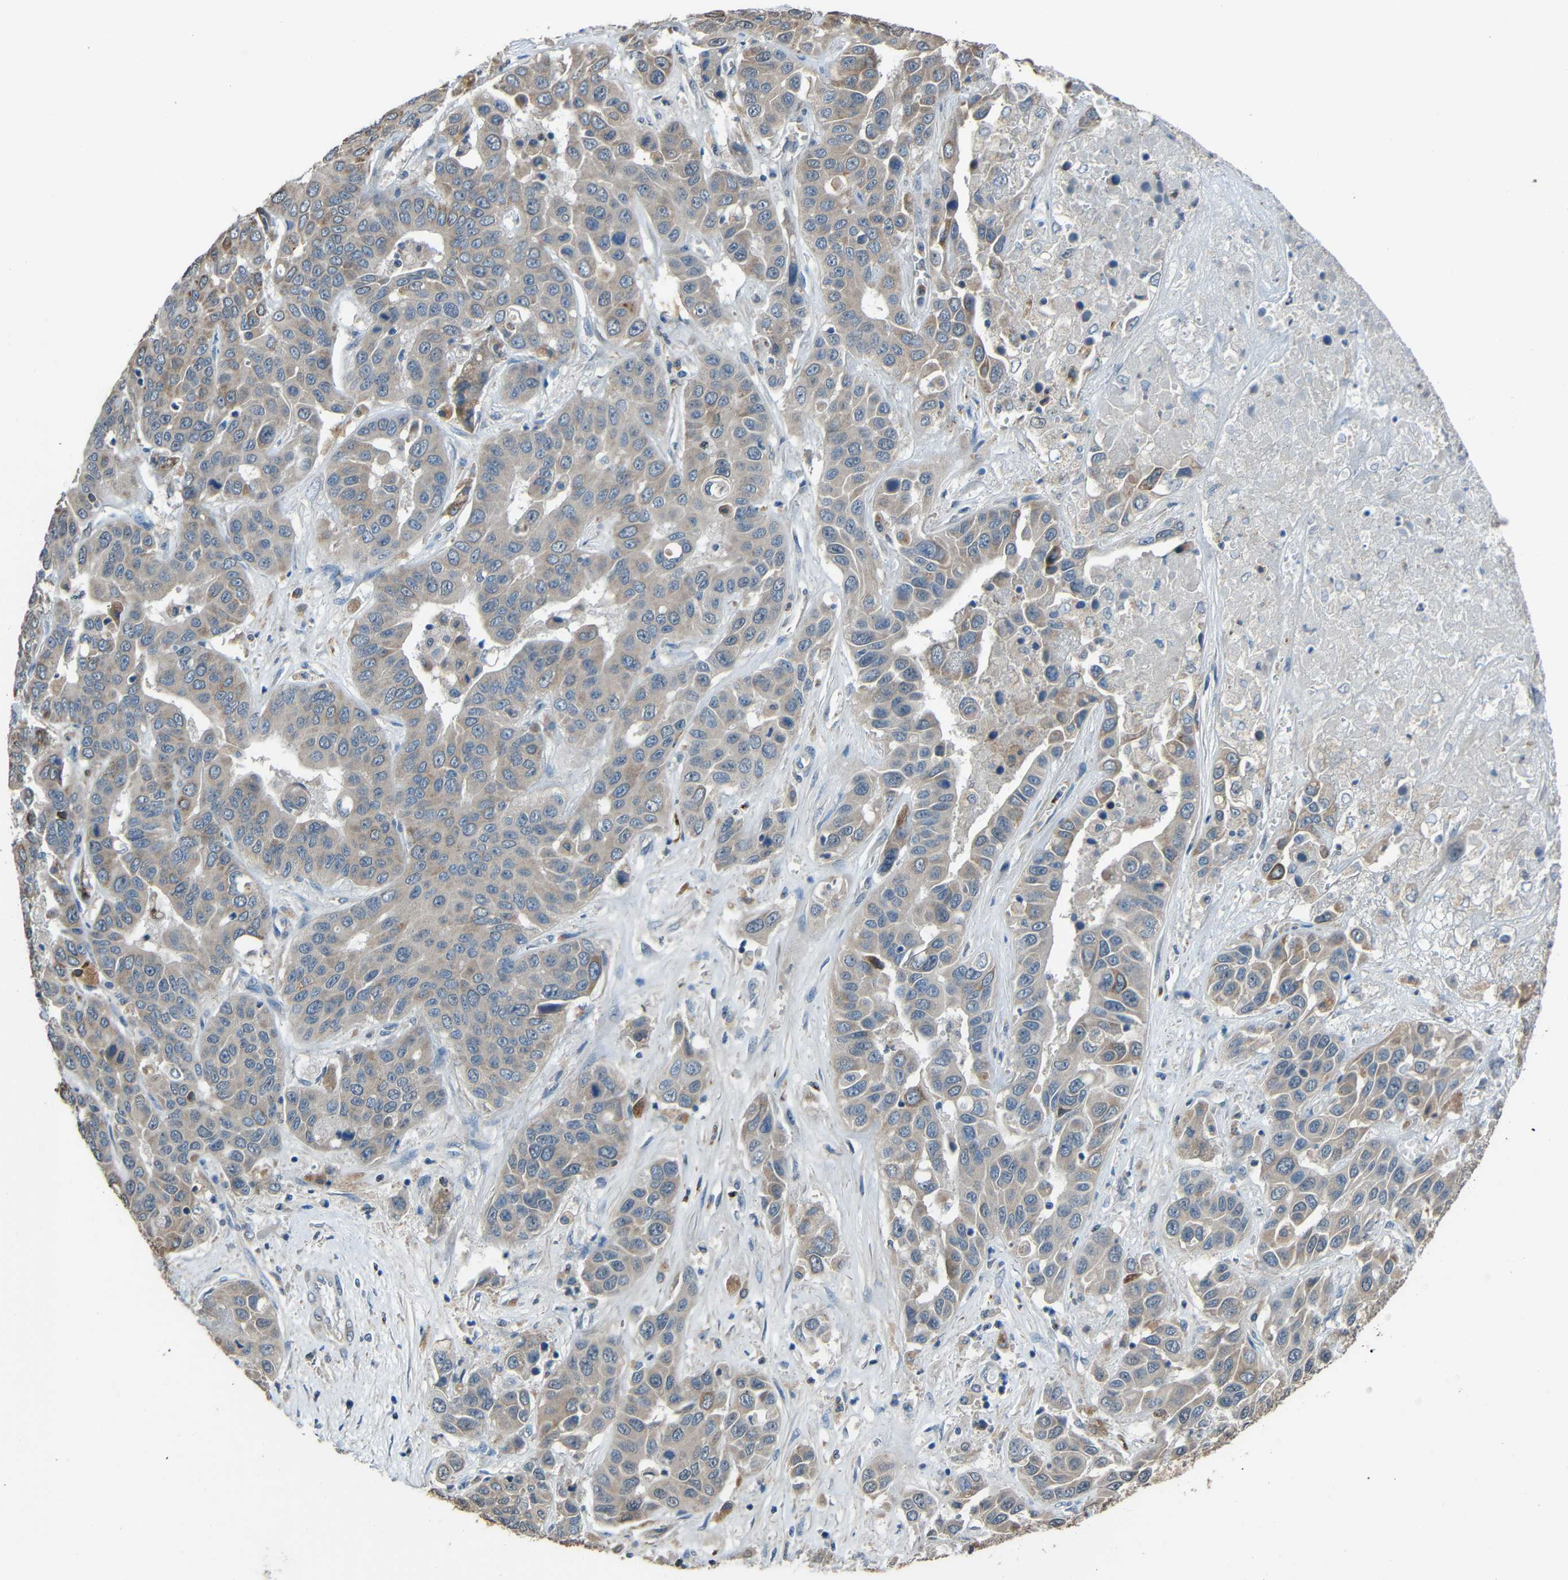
{"staining": {"intensity": "negative", "quantity": "none", "location": "none"}, "tissue": "liver cancer", "cell_type": "Tumor cells", "image_type": "cancer", "snomed": [{"axis": "morphology", "description": "Cholangiocarcinoma"}, {"axis": "topography", "description": "Liver"}], "caption": "IHC of liver cancer (cholangiocarcinoma) shows no staining in tumor cells. (DAB IHC with hematoxylin counter stain).", "gene": "STBD1", "patient": {"sex": "female", "age": 52}}